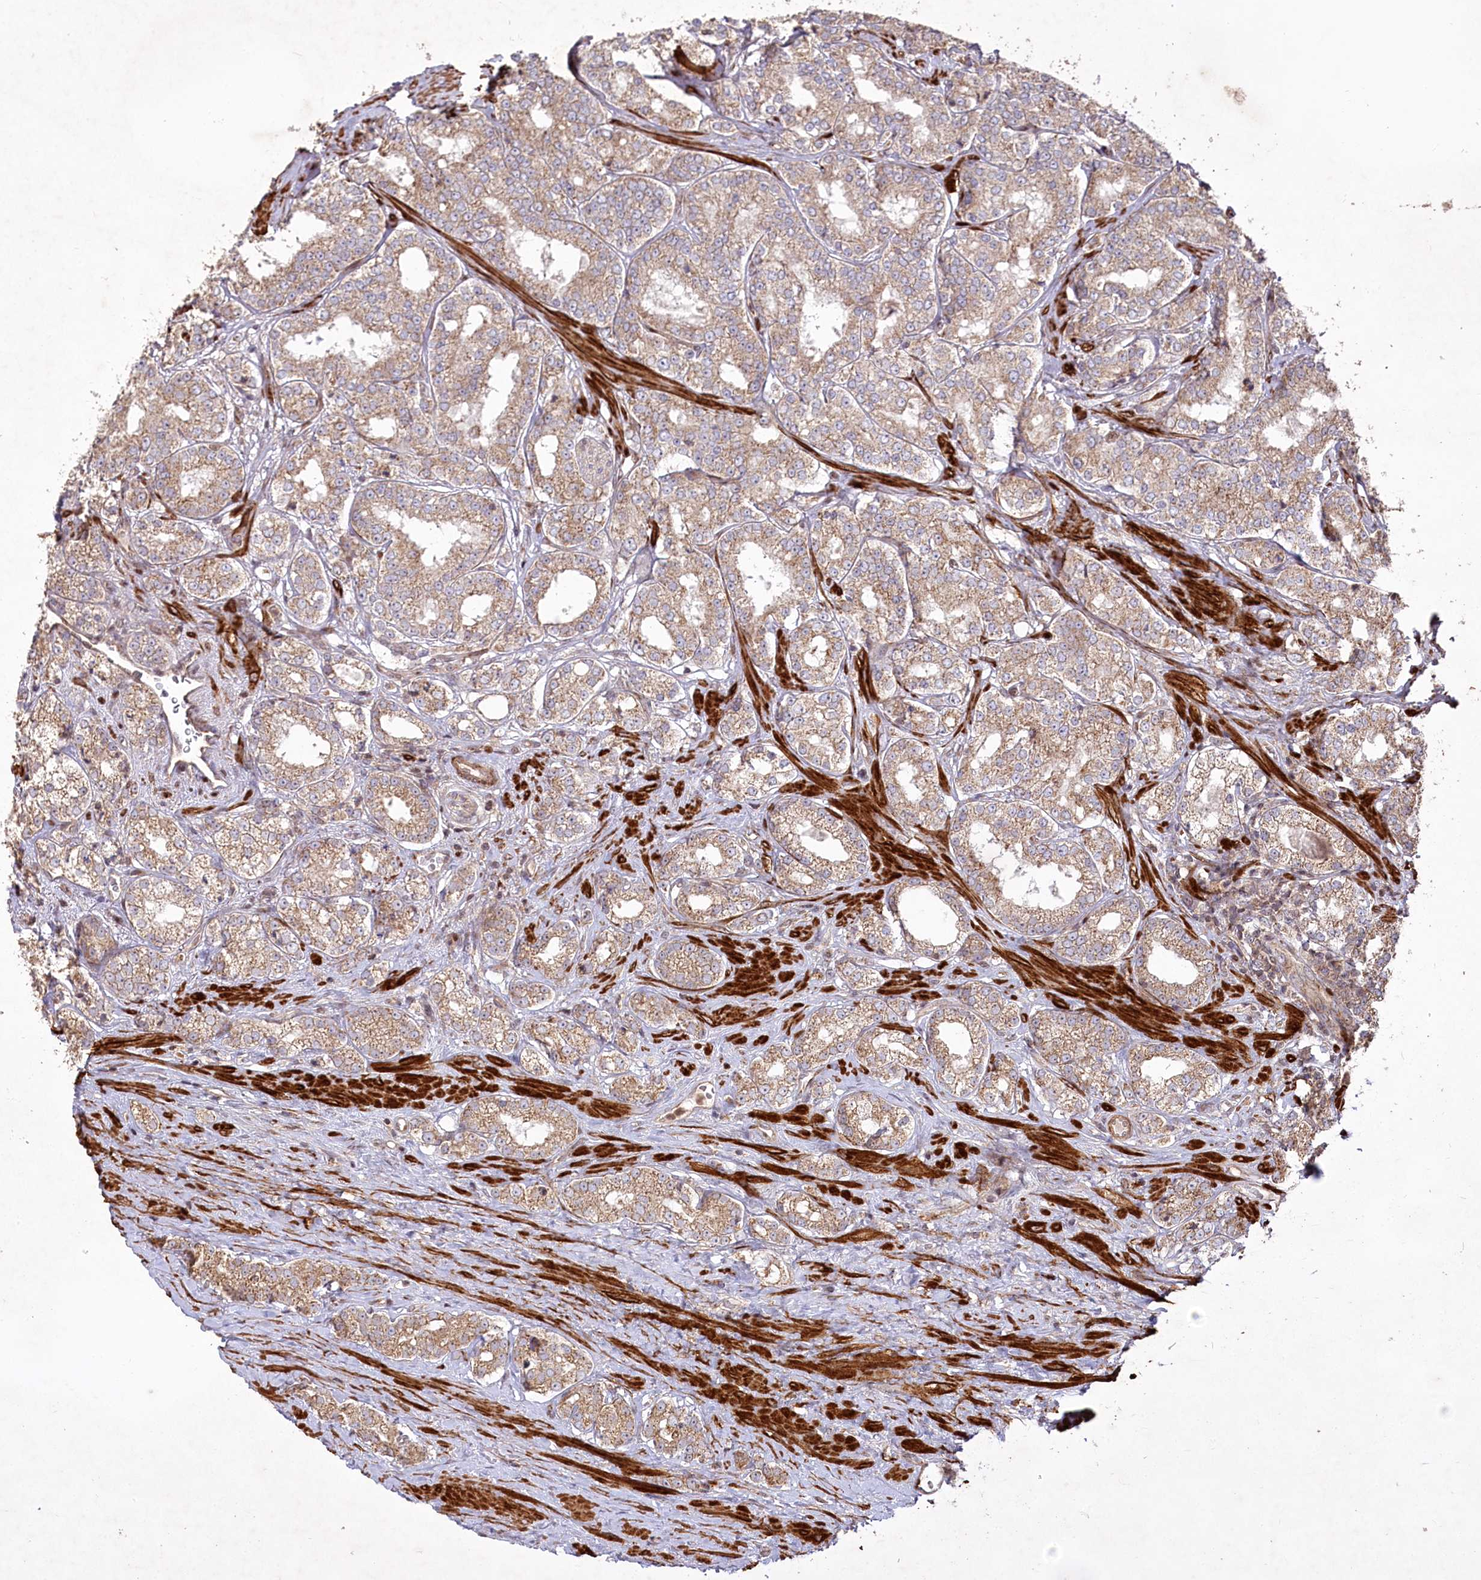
{"staining": {"intensity": "weak", "quantity": "25%-75%", "location": "cytoplasmic/membranous"}, "tissue": "prostate cancer", "cell_type": "Tumor cells", "image_type": "cancer", "snomed": [{"axis": "morphology", "description": "Normal tissue, NOS"}, {"axis": "morphology", "description": "Adenocarcinoma, High grade"}, {"axis": "topography", "description": "Prostate"}], "caption": "A histopathology image of human prostate cancer (adenocarcinoma (high-grade)) stained for a protein reveals weak cytoplasmic/membranous brown staining in tumor cells. The staining is performed using DAB (3,3'-diaminobenzidine) brown chromogen to label protein expression. The nuclei are counter-stained blue using hematoxylin.", "gene": "PSTK", "patient": {"sex": "male", "age": 83}}